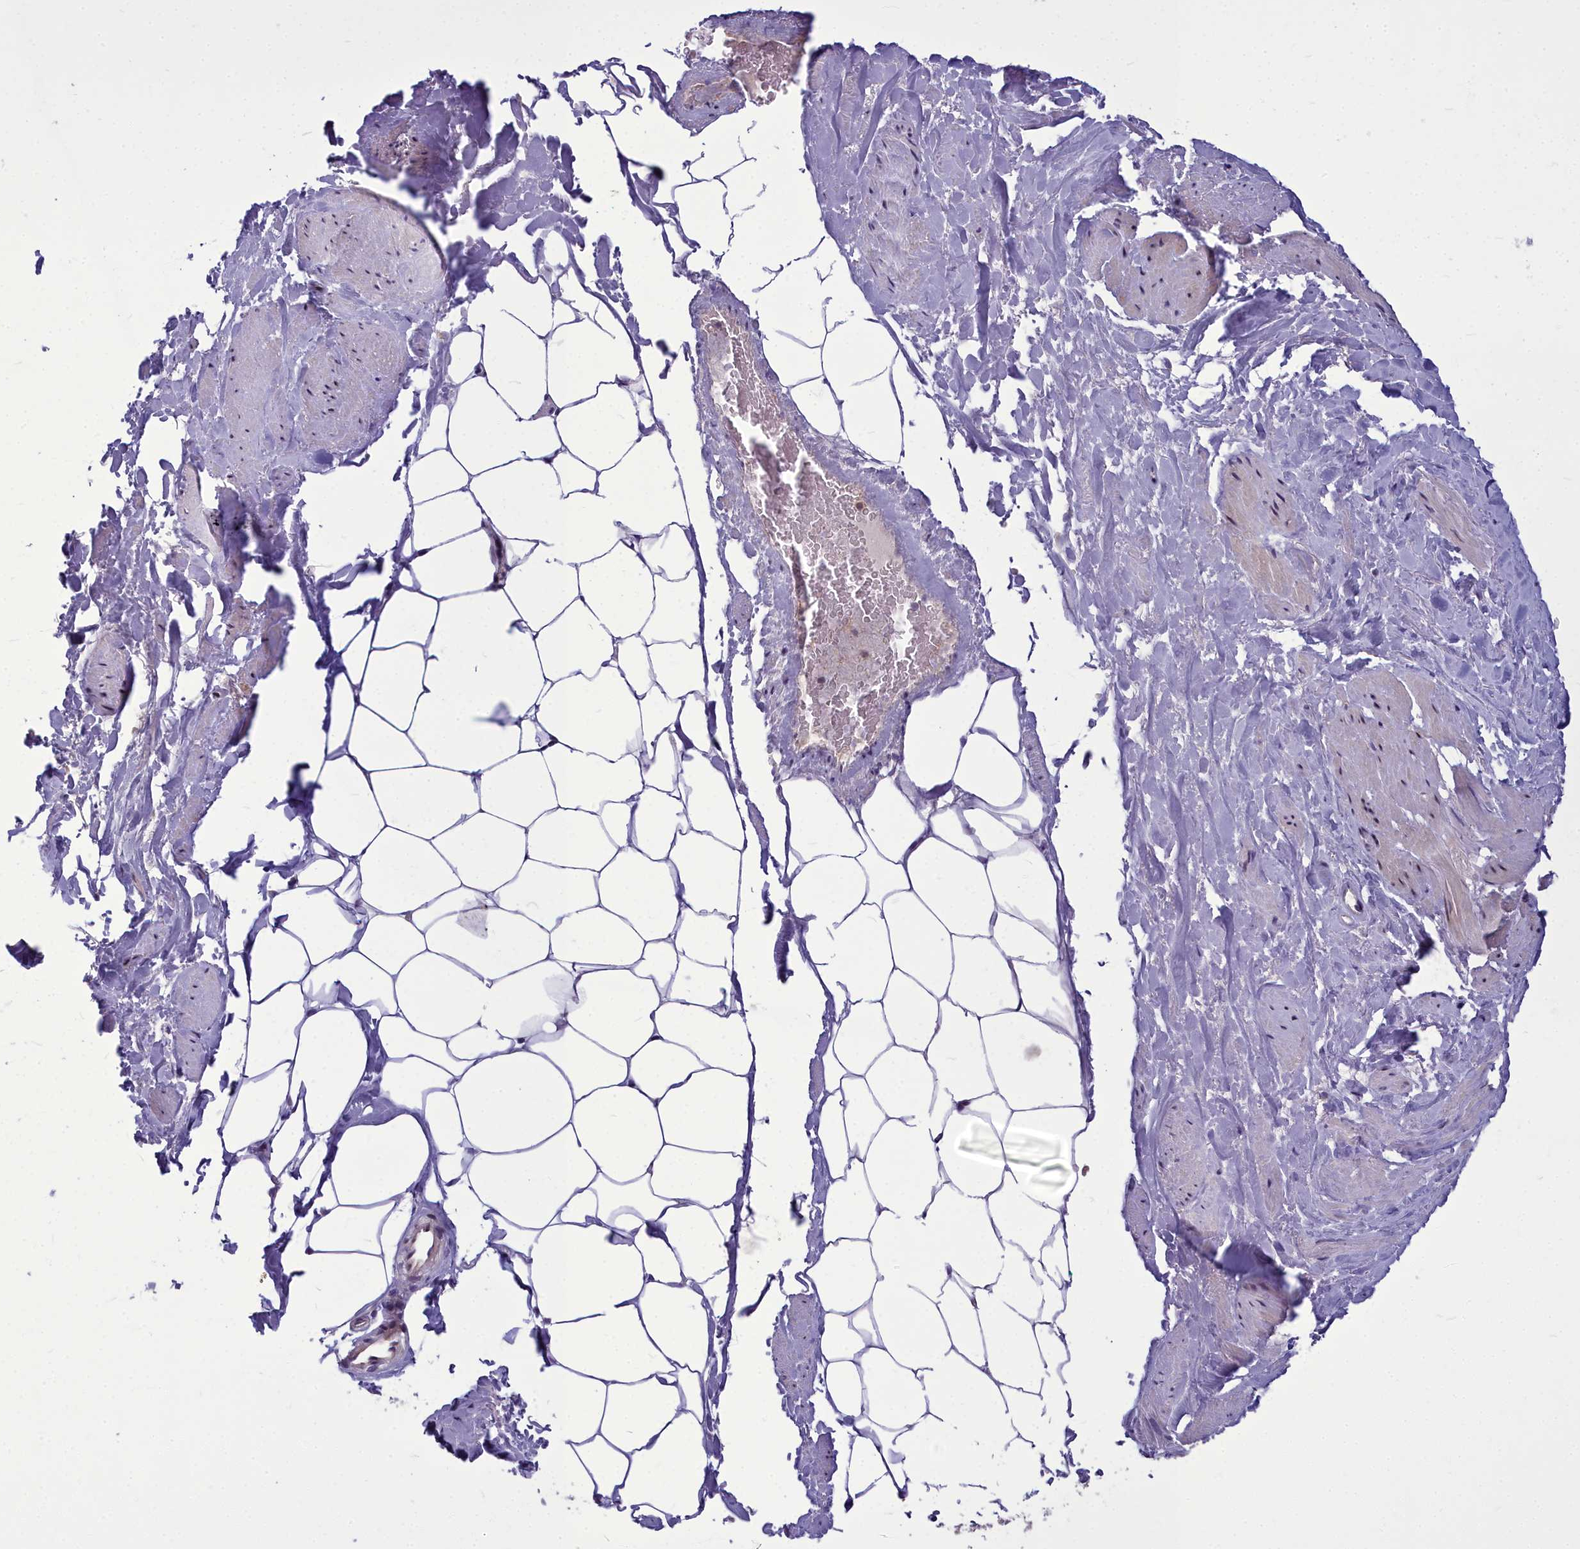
{"staining": {"intensity": "weak", "quantity": "25%-75%", "location": "nuclear"}, "tissue": "adipose tissue", "cell_type": "Adipocytes", "image_type": "normal", "snomed": [{"axis": "morphology", "description": "Normal tissue, NOS"}, {"axis": "morphology", "description": "Adenocarcinoma, Low grade"}, {"axis": "topography", "description": "Prostate"}, {"axis": "topography", "description": "Peripheral nerve tissue"}], "caption": "Protein staining reveals weak nuclear staining in about 25%-75% of adipocytes in benign adipose tissue. The staining was performed using DAB, with brown indicating positive protein expression. Nuclei are stained blue with hematoxylin.", "gene": "AP1M1", "patient": {"sex": "male", "age": 63}}